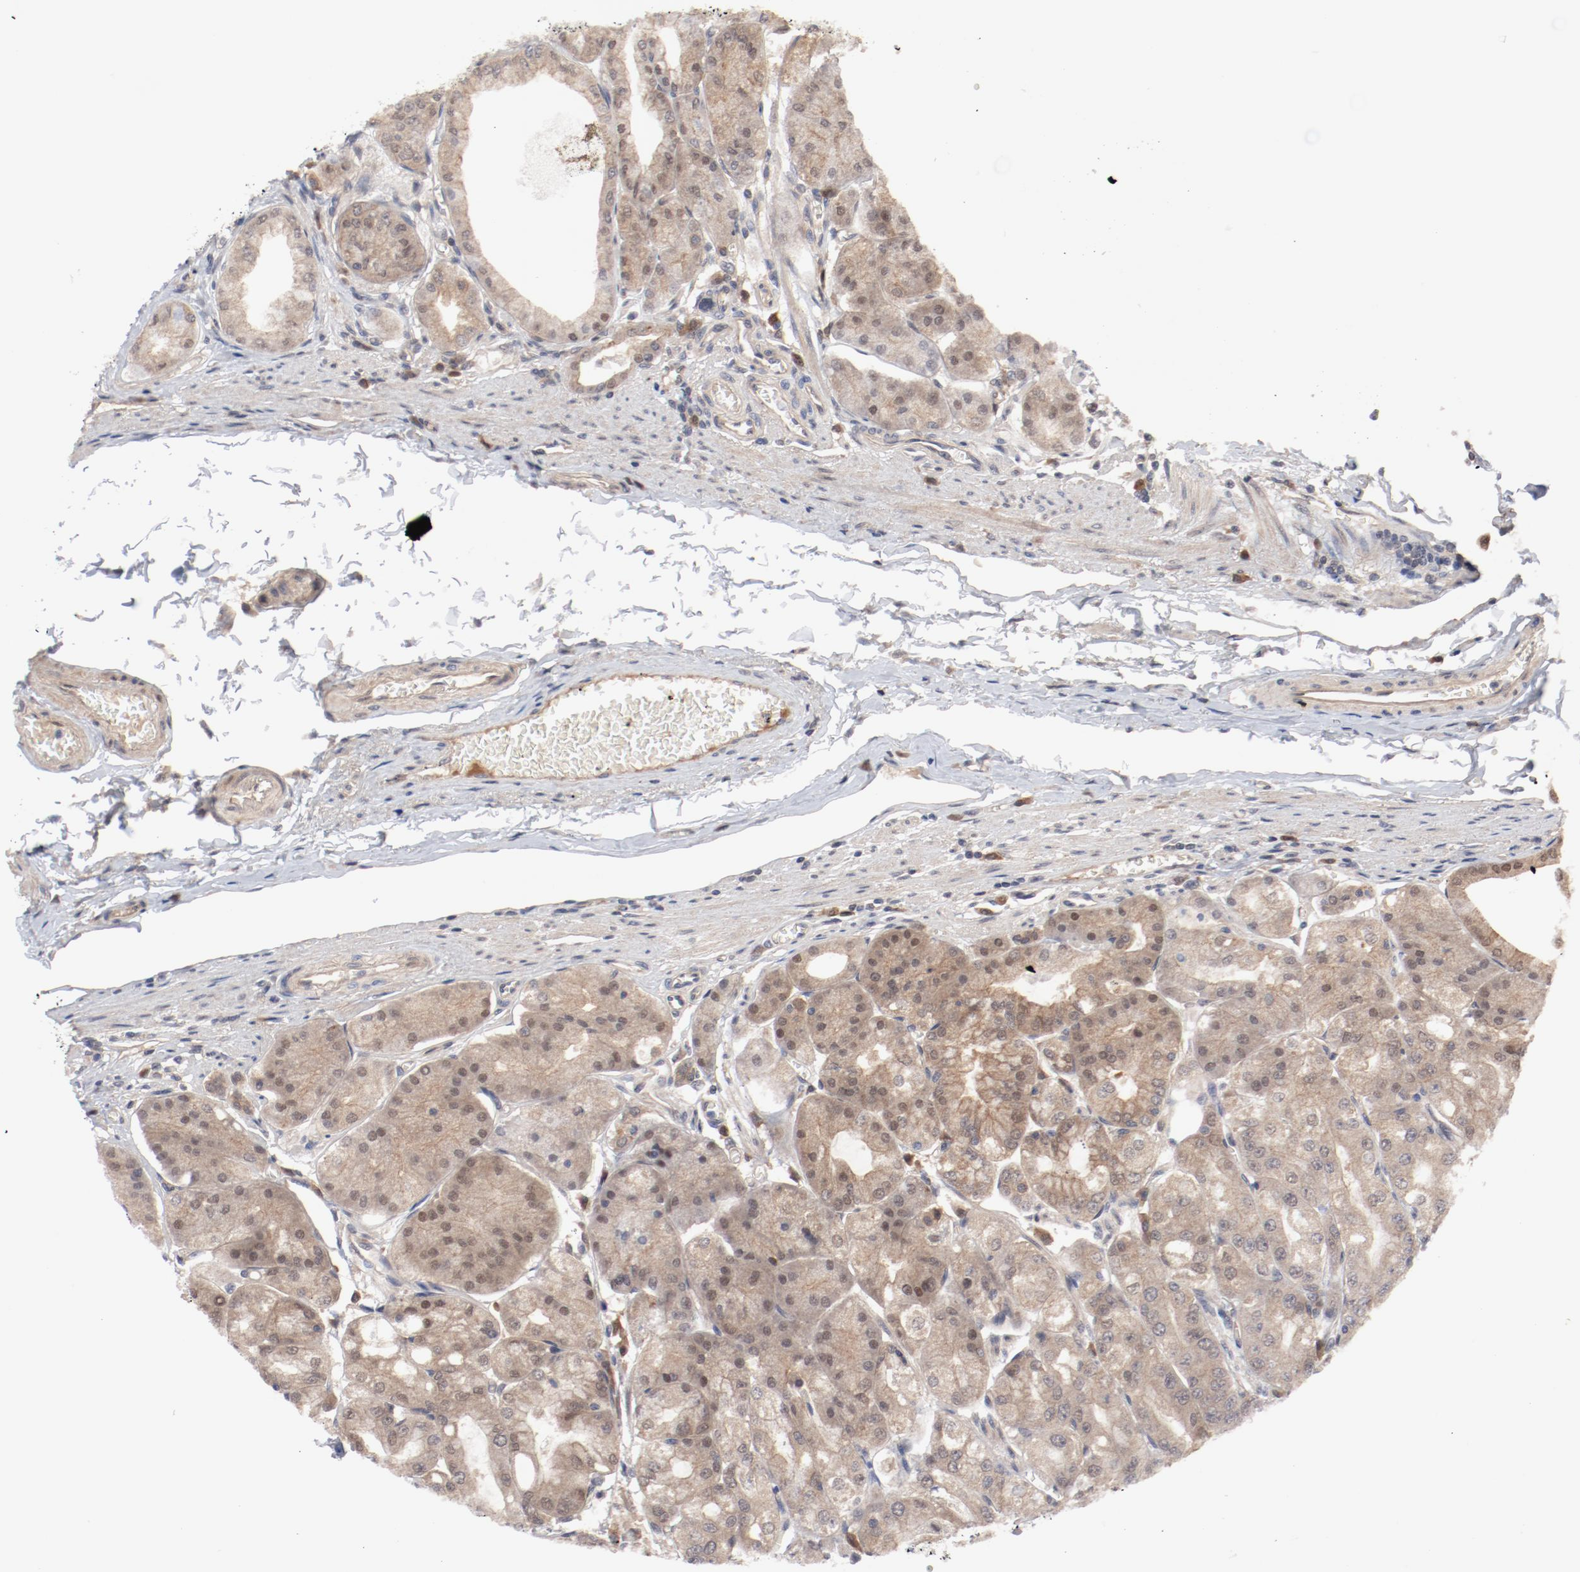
{"staining": {"intensity": "moderate", "quantity": "25%-75%", "location": "cytoplasmic/membranous"}, "tissue": "stomach", "cell_type": "Glandular cells", "image_type": "normal", "snomed": [{"axis": "morphology", "description": "Normal tissue, NOS"}, {"axis": "topography", "description": "Stomach, lower"}], "caption": "A histopathology image showing moderate cytoplasmic/membranous staining in about 25%-75% of glandular cells in normal stomach, as visualized by brown immunohistochemical staining.", "gene": "PITPNM2", "patient": {"sex": "male", "age": 71}}